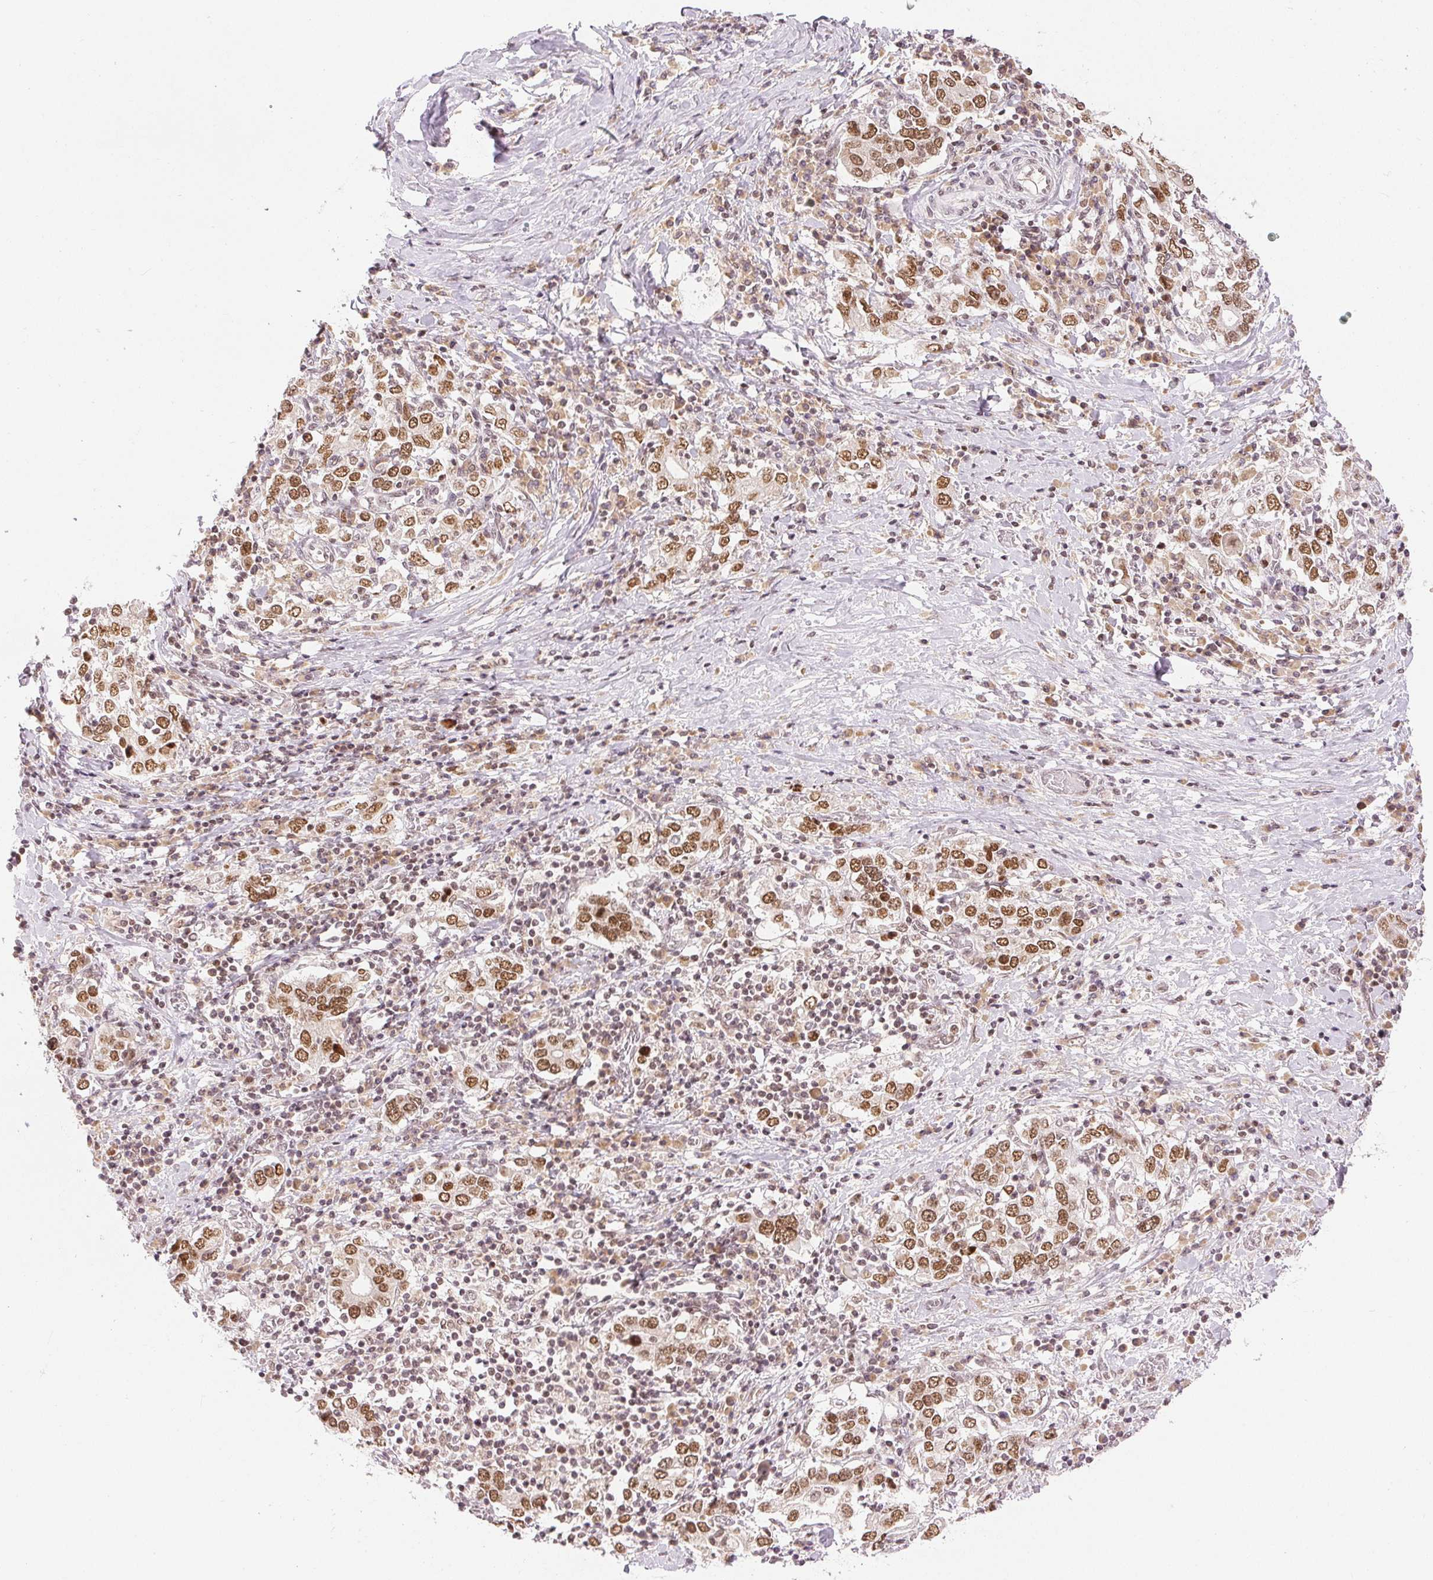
{"staining": {"intensity": "moderate", "quantity": ">75%", "location": "nuclear"}, "tissue": "stomach cancer", "cell_type": "Tumor cells", "image_type": "cancer", "snomed": [{"axis": "morphology", "description": "Adenocarcinoma, NOS"}, {"axis": "topography", "description": "Stomach, upper"}, {"axis": "topography", "description": "Stomach"}], "caption": "Brown immunohistochemical staining in stomach adenocarcinoma shows moderate nuclear expression in approximately >75% of tumor cells. (DAB (3,3'-diaminobenzidine) IHC with brightfield microscopy, high magnification).", "gene": "DEK", "patient": {"sex": "male", "age": 62}}